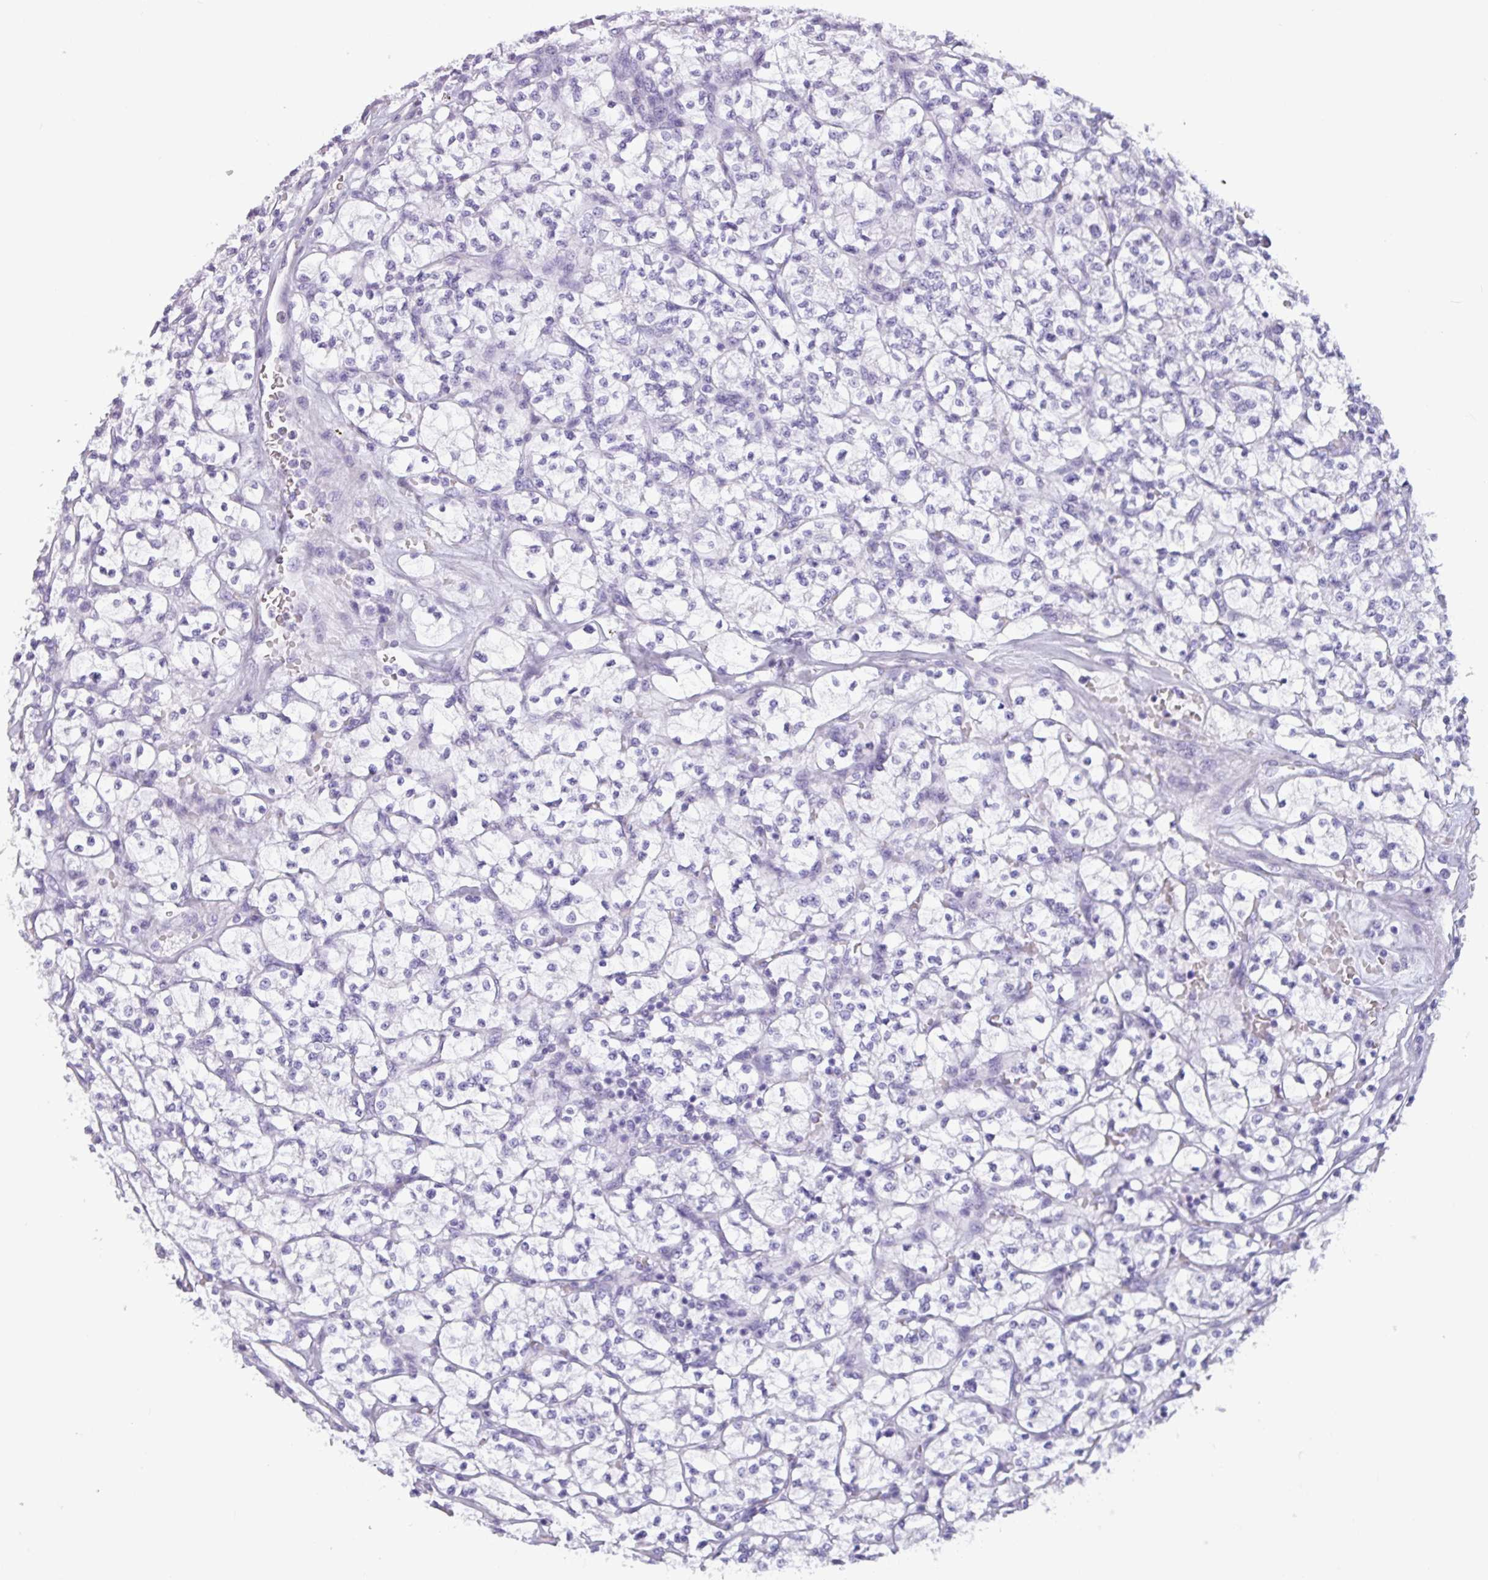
{"staining": {"intensity": "negative", "quantity": "none", "location": "none"}, "tissue": "renal cancer", "cell_type": "Tumor cells", "image_type": "cancer", "snomed": [{"axis": "morphology", "description": "Adenocarcinoma, NOS"}, {"axis": "topography", "description": "Kidney"}], "caption": "Renal cancer (adenocarcinoma) was stained to show a protein in brown. There is no significant staining in tumor cells. (DAB (3,3'-diaminobenzidine) immunohistochemistry visualized using brightfield microscopy, high magnification).", "gene": "CAMK1", "patient": {"sex": "female", "age": 64}}